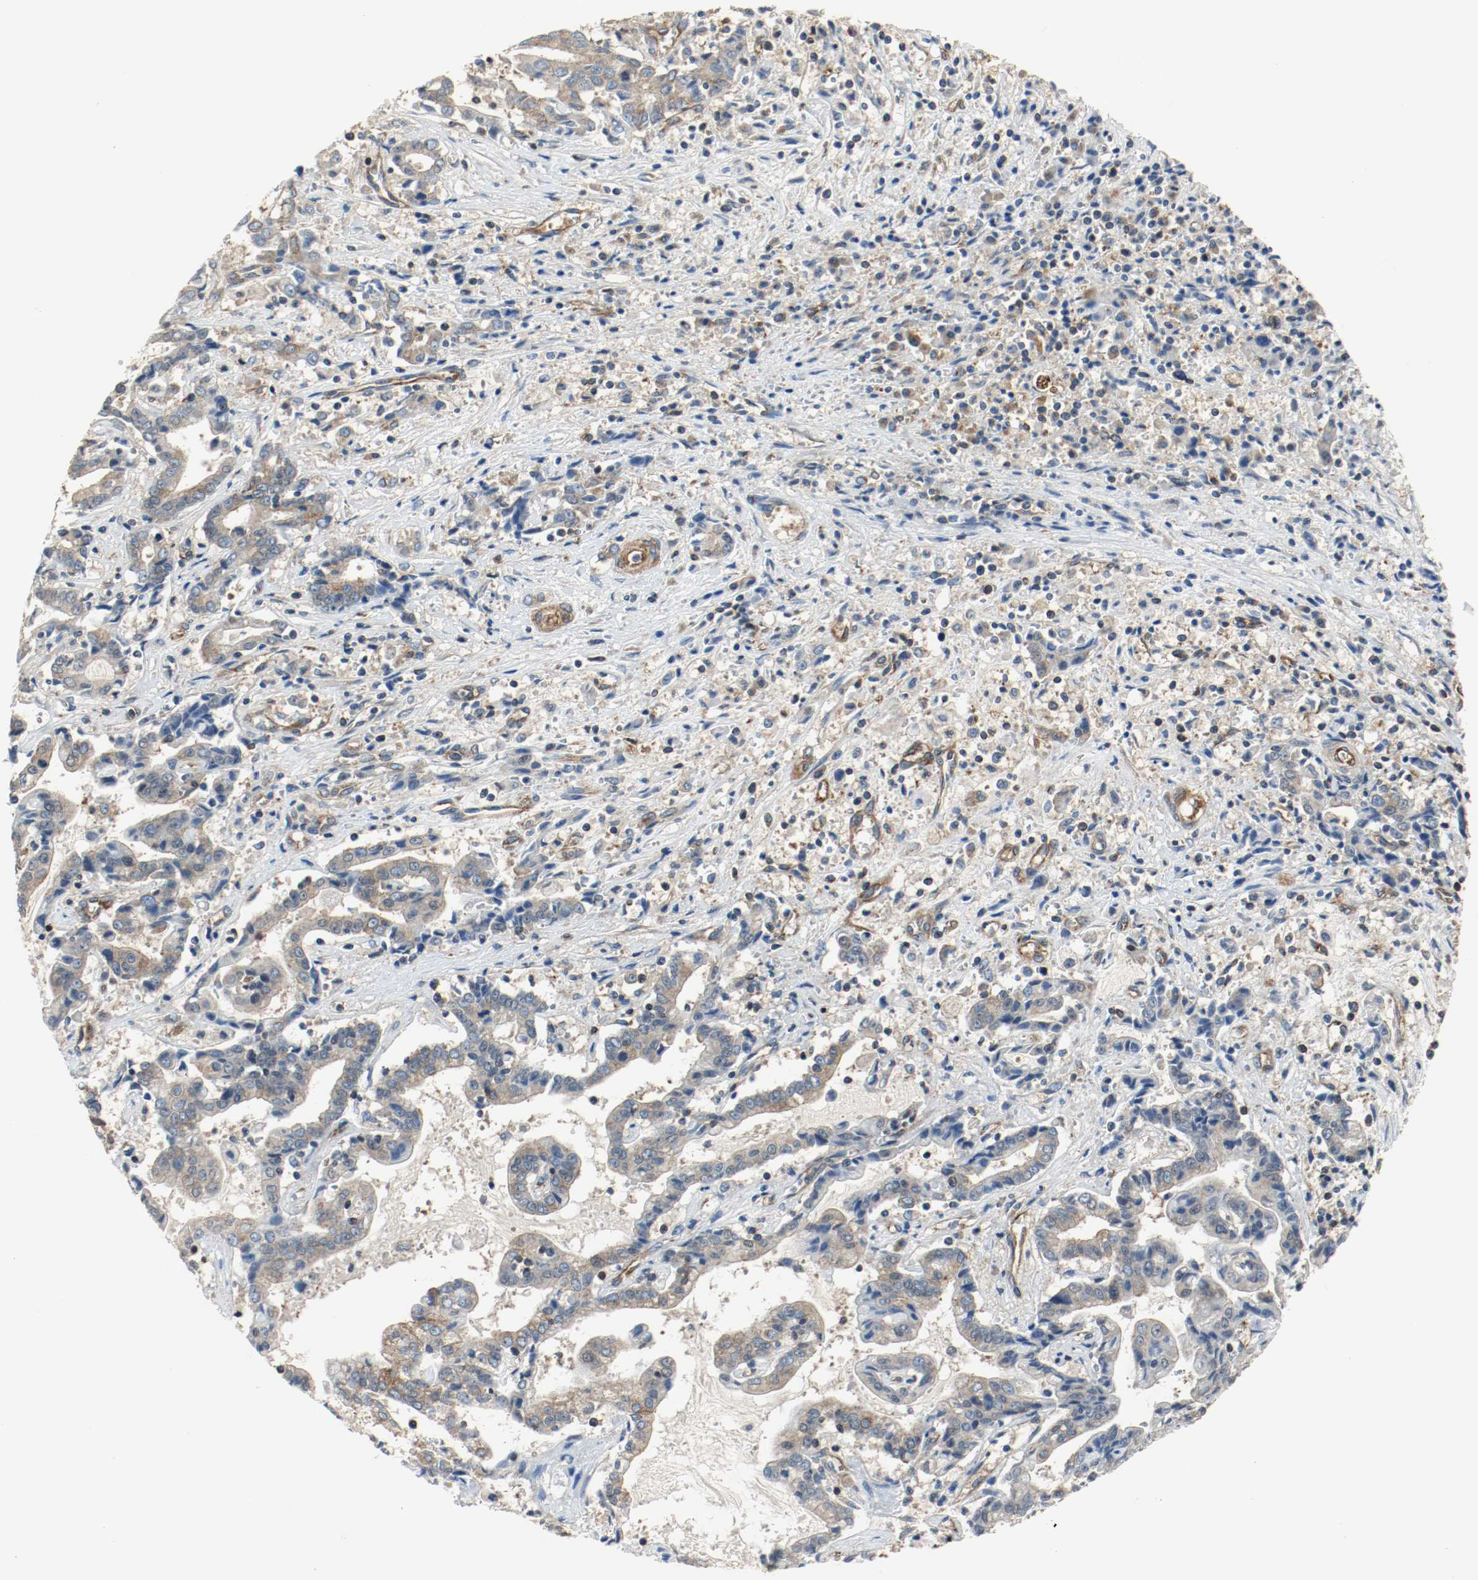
{"staining": {"intensity": "weak", "quantity": ">75%", "location": "cytoplasmic/membranous"}, "tissue": "liver cancer", "cell_type": "Tumor cells", "image_type": "cancer", "snomed": [{"axis": "morphology", "description": "Cholangiocarcinoma"}, {"axis": "topography", "description": "Liver"}], "caption": "Cholangiocarcinoma (liver) stained with a protein marker demonstrates weak staining in tumor cells.", "gene": "TUBA3D", "patient": {"sex": "male", "age": 57}}